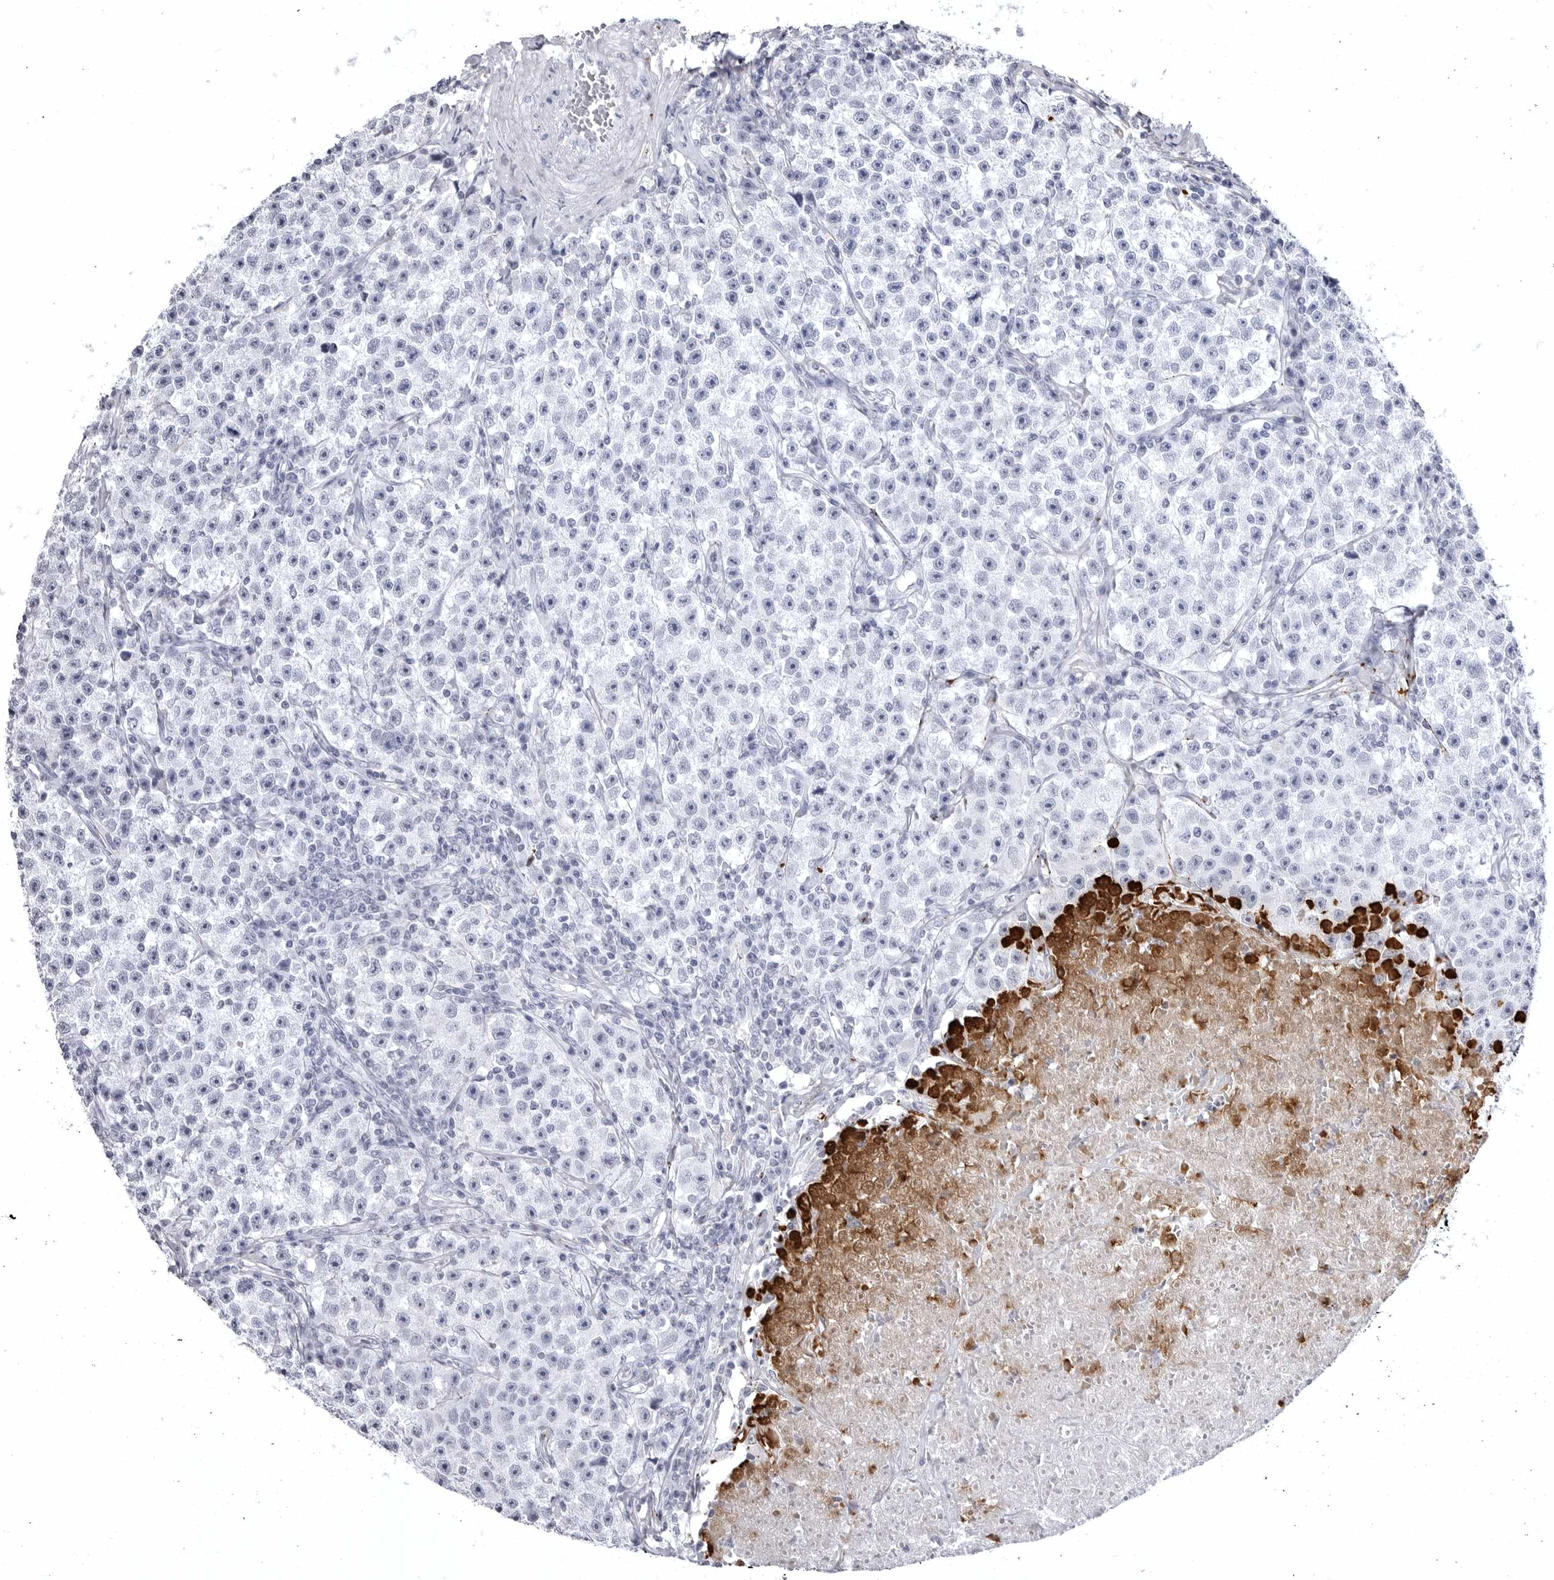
{"staining": {"intensity": "negative", "quantity": "none", "location": "none"}, "tissue": "testis cancer", "cell_type": "Tumor cells", "image_type": "cancer", "snomed": [{"axis": "morphology", "description": "Seminoma, NOS"}, {"axis": "topography", "description": "Testis"}], "caption": "High magnification brightfield microscopy of testis cancer stained with DAB (brown) and counterstained with hematoxylin (blue): tumor cells show no significant expression. (Immunohistochemistry, brightfield microscopy, high magnification).", "gene": "COL26A1", "patient": {"sex": "male", "age": 22}}